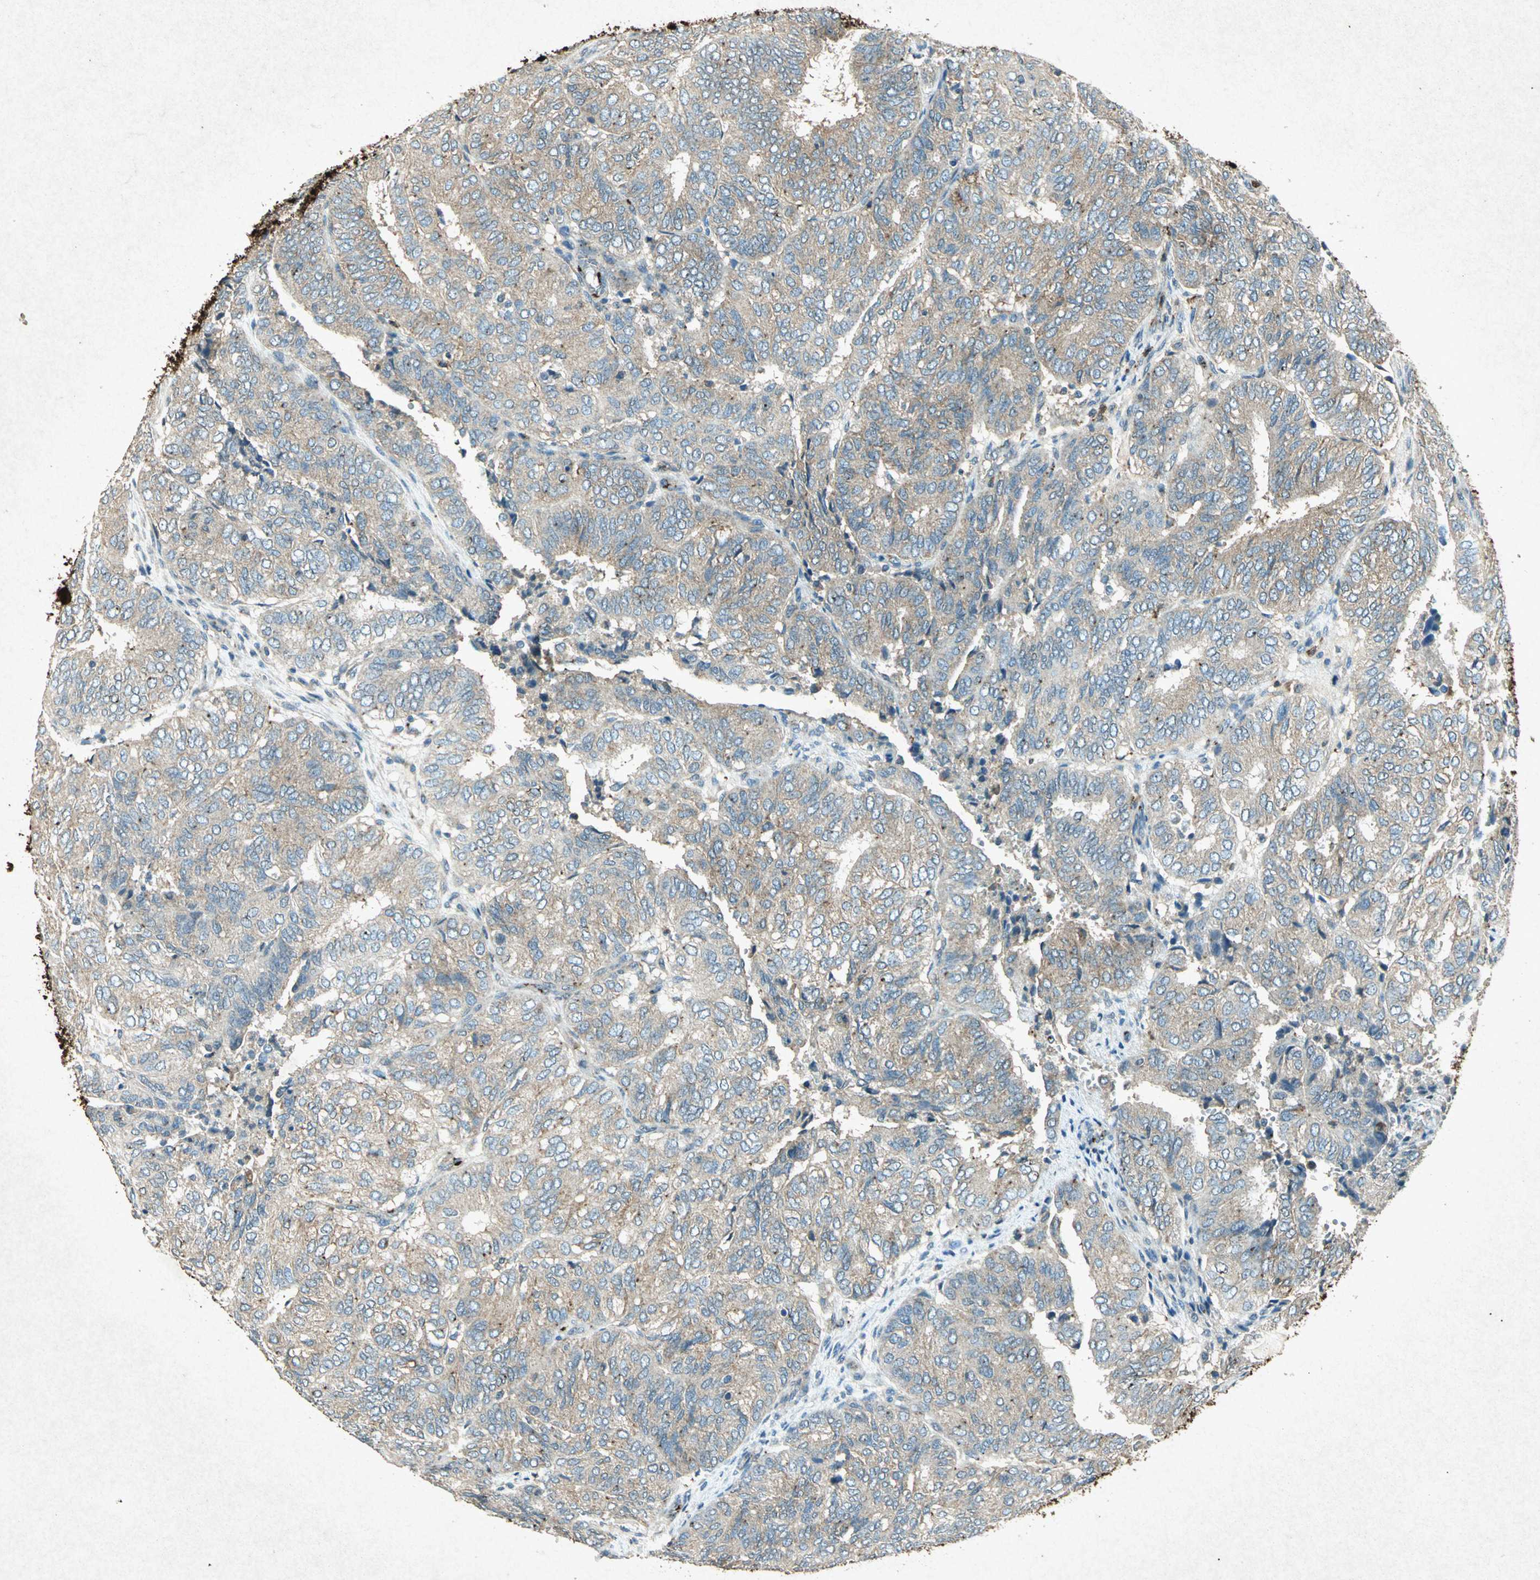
{"staining": {"intensity": "weak", "quantity": ">75%", "location": "cytoplasmic/membranous"}, "tissue": "endometrial cancer", "cell_type": "Tumor cells", "image_type": "cancer", "snomed": [{"axis": "morphology", "description": "Adenocarcinoma, NOS"}, {"axis": "topography", "description": "Uterus"}], "caption": "Endometrial adenocarcinoma tissue reveals weak cytoplasmic/membranous expression in about >75% of tumor cells, visualized by immunohistochemistry. The protein is stained brown, and the nuclei are stained in blue (DAB (3,3'-diaminobenzidine) IHC with brightfield microscopy, high magnification).", "gene": "PSEN1", "patient": {"sex": "female", "age": 60}}